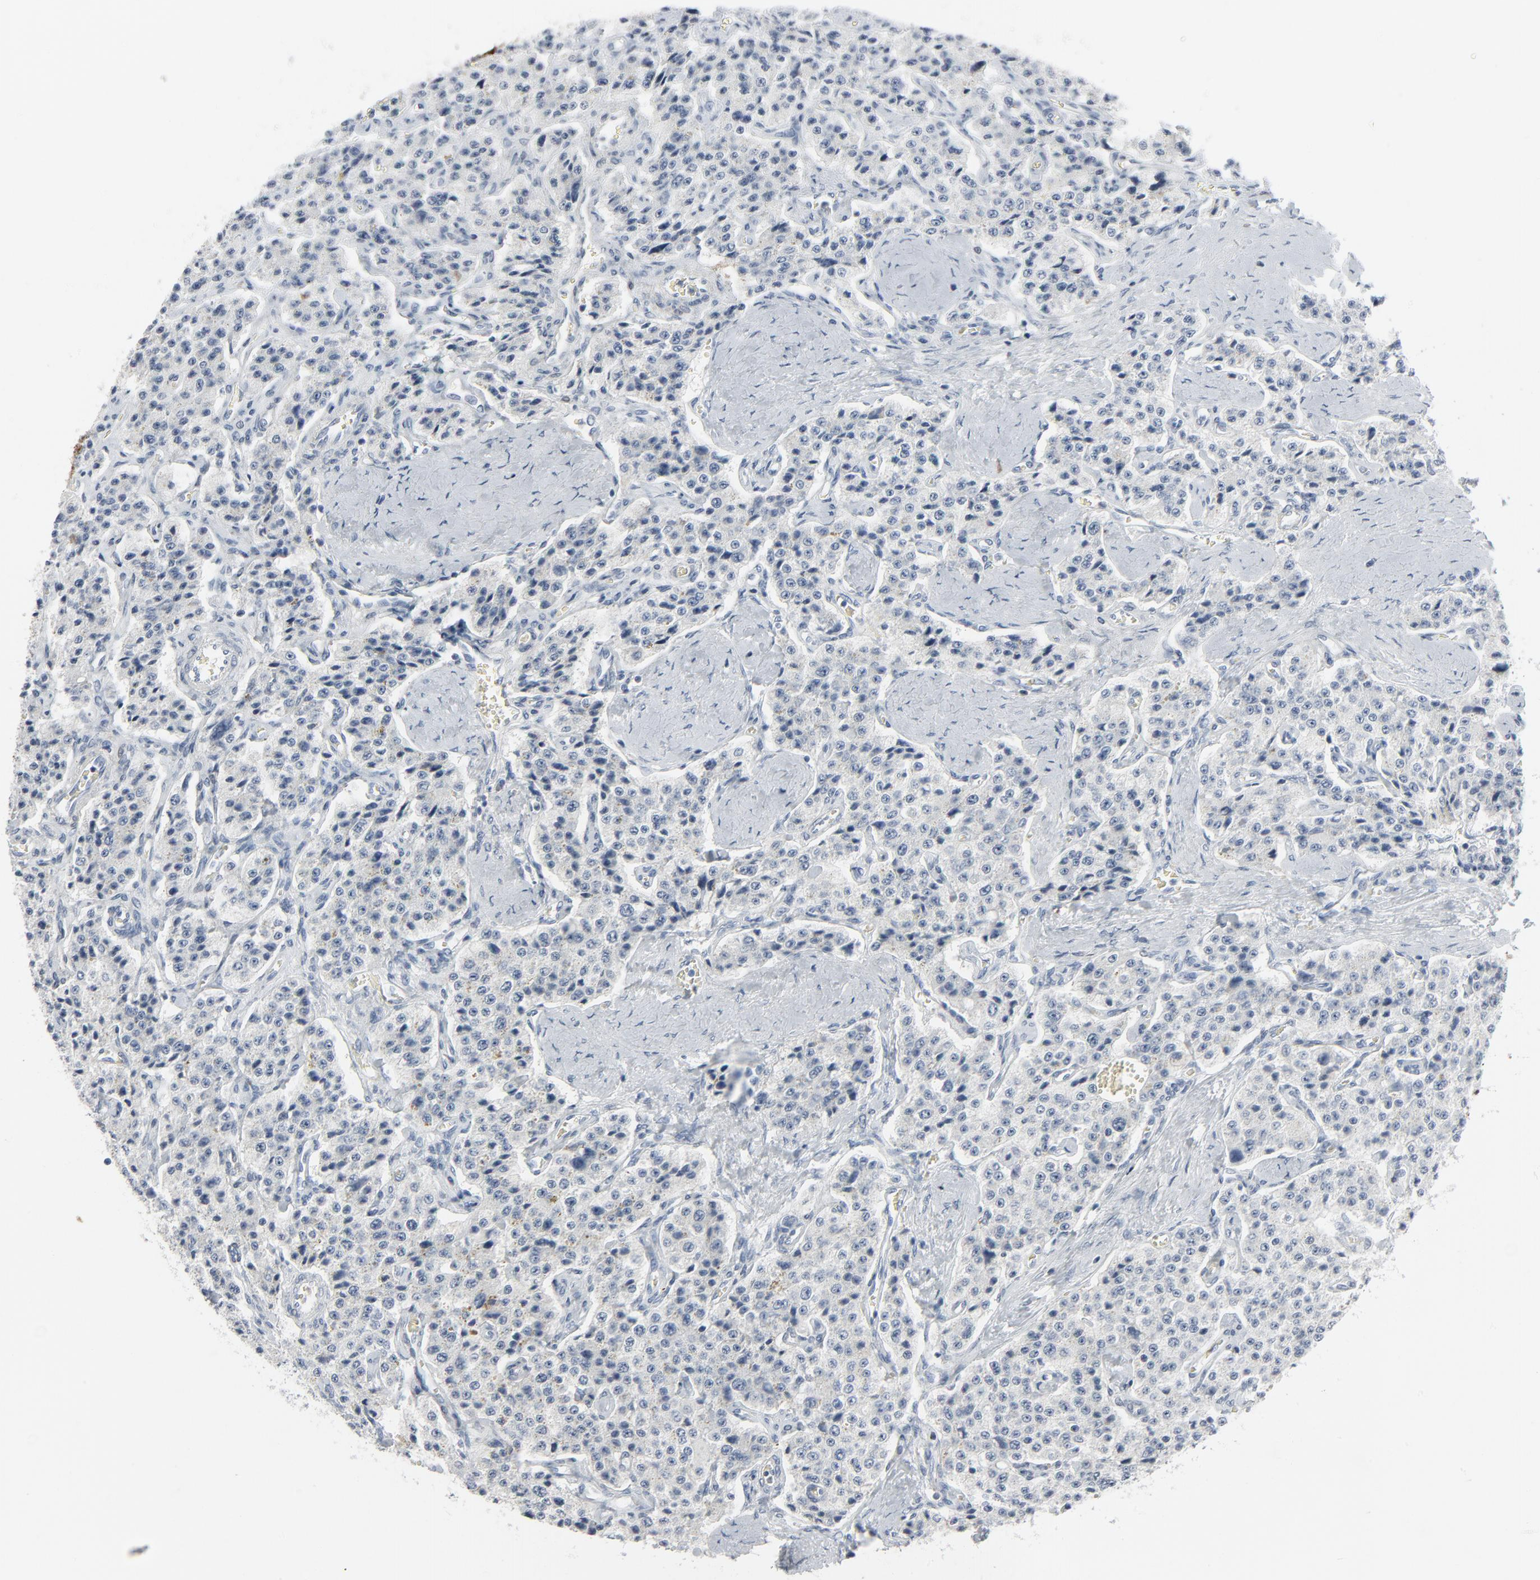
{"staining": {"intensity": "negative", "quantity": "none", "location": "none"}, "tissue": "carcinoid", "cell_type": "Tumor cells", "image_type": "cancer", "snomed": [{"axis": "morphology", "description": "Carcinoid, malignant, NOS"}, {"axis": "topography", "description": "Small intestine"}], "caption": "IHC of malignant carcinoid demonstrates no expression in tumor cells. (Immunohistochemistry (ihc), brightfield microscopy, high magnification).", "gene": "PHGDH", "patient": {"sex": "male", "age": 52}}